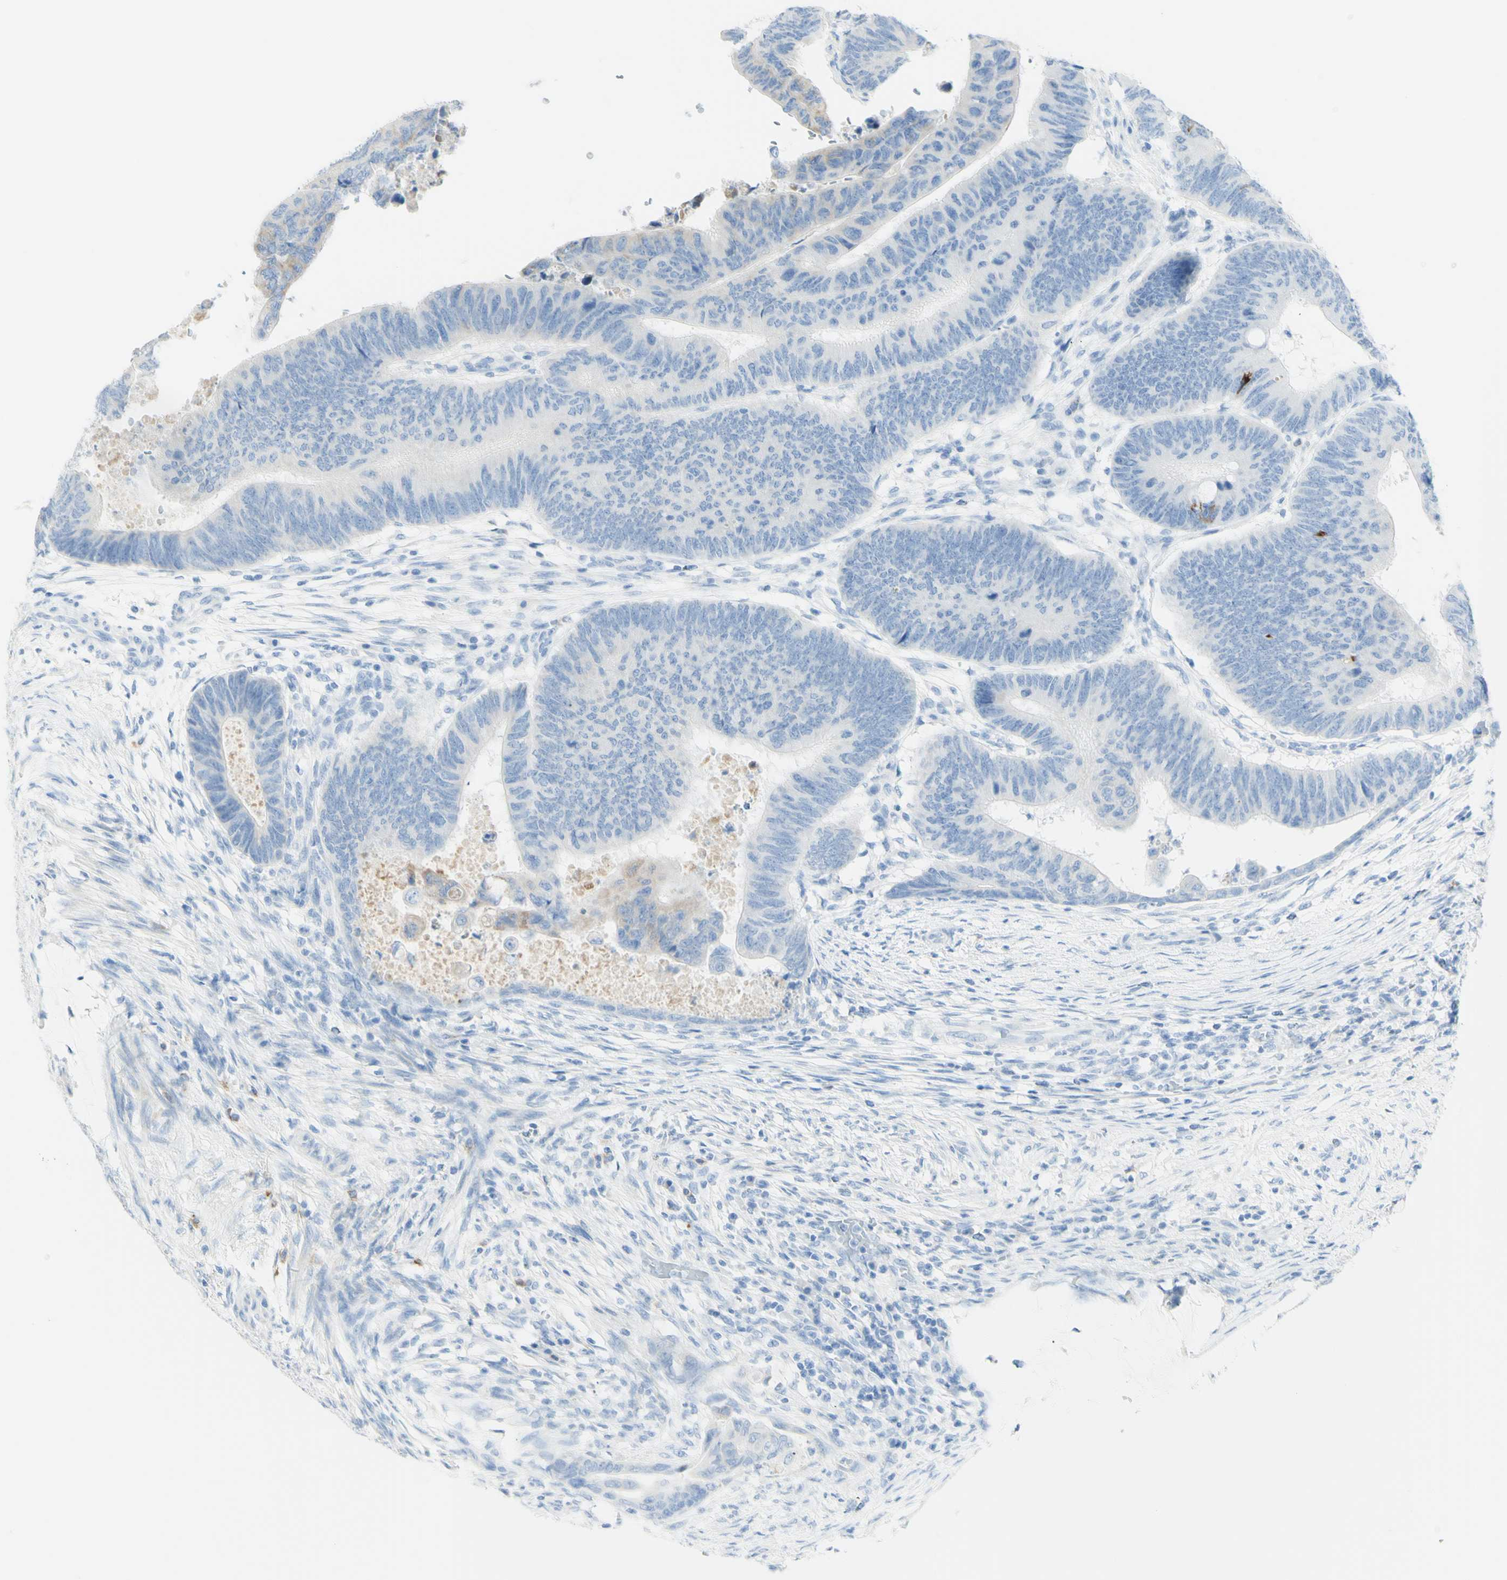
{"staining": {"intensity": "negative", "quantity": "none", "location": "none"}, "tissue": "colorectal cancer", "cell_type": "Tumor cells", "image_type": "cancer", "snomed": [{"axis": "morphology", "description": "Normal tissue, NOS"}, {"axis": "morphology", "description": "Adenocarcinoma, NOS"}, {"axis": "topography", "description": "Rectum"}, {"axis": "topography", "description": "Peripheral nerve tissue"}], "caption": "Immunohistochemistry photomicrograph of neoplastic tissue: adenocarcinoma (colorectal) stained with DAB exhibits no significant protein expression in tumor cells.", "gene": "LETM1", "patient": {"sex": "male", "age": 92}}